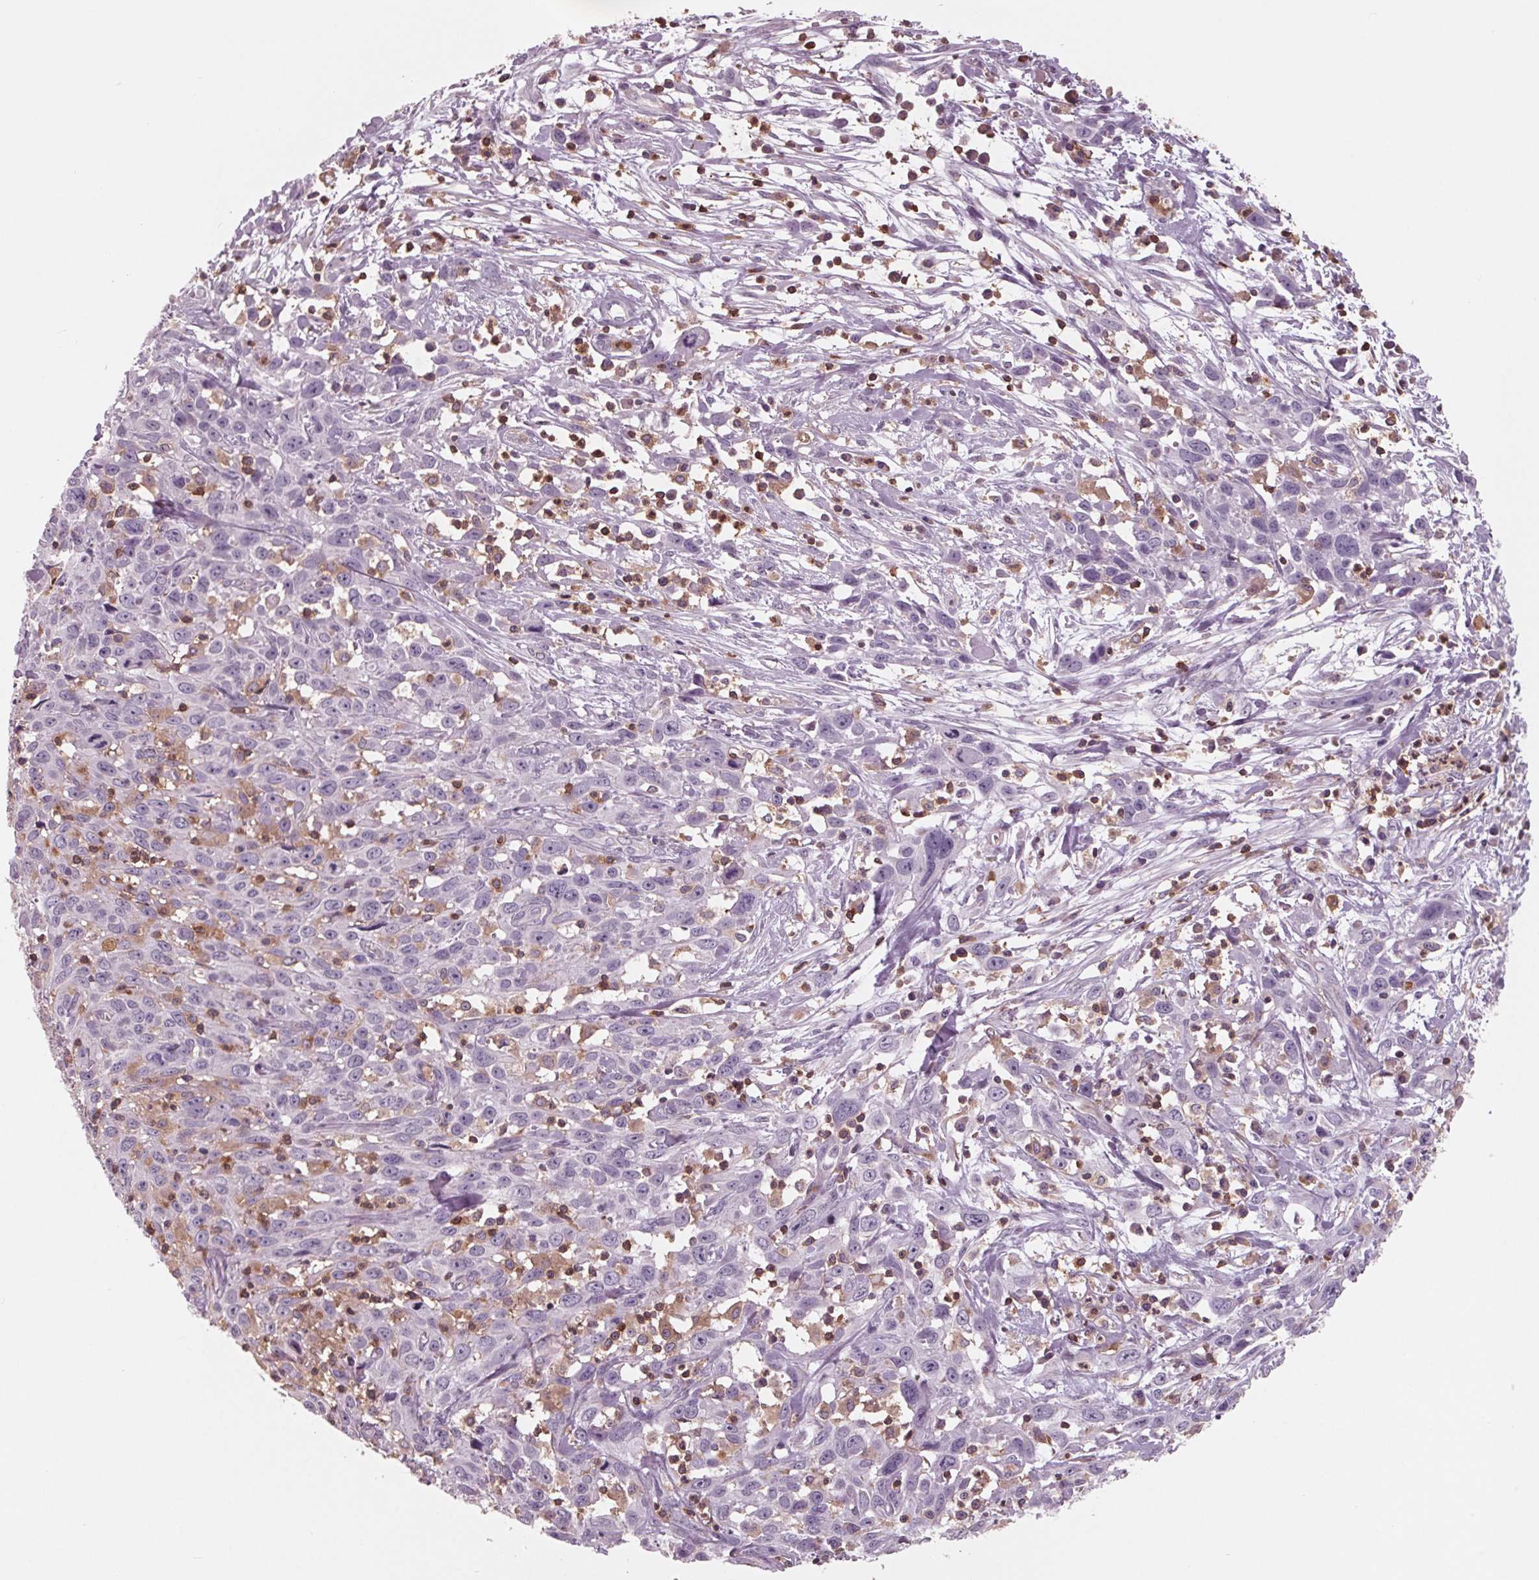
{"staining": {"intensity": "negative", "quantity": "none", "location": "none"}, "tissue": "cervical cancer", "cell_type": "Tumor cells", "image_type": "cancer", "snomed": [{"axis": "morphology", "description": "Squamous cell carcinoma, NOS"}, {"axis": "topography", "description": "Cervix"}], "caption": "This photomicrograph is of squamous cell carcinoma (cervical) stained with immunohistochemistry (IHC) to label a protein in brown with the nuclei are counter-stained blue. There is no expression in tumor cells.", "gene": "ARHGAP25", "patient": {"sex": "female", "age": 38}}